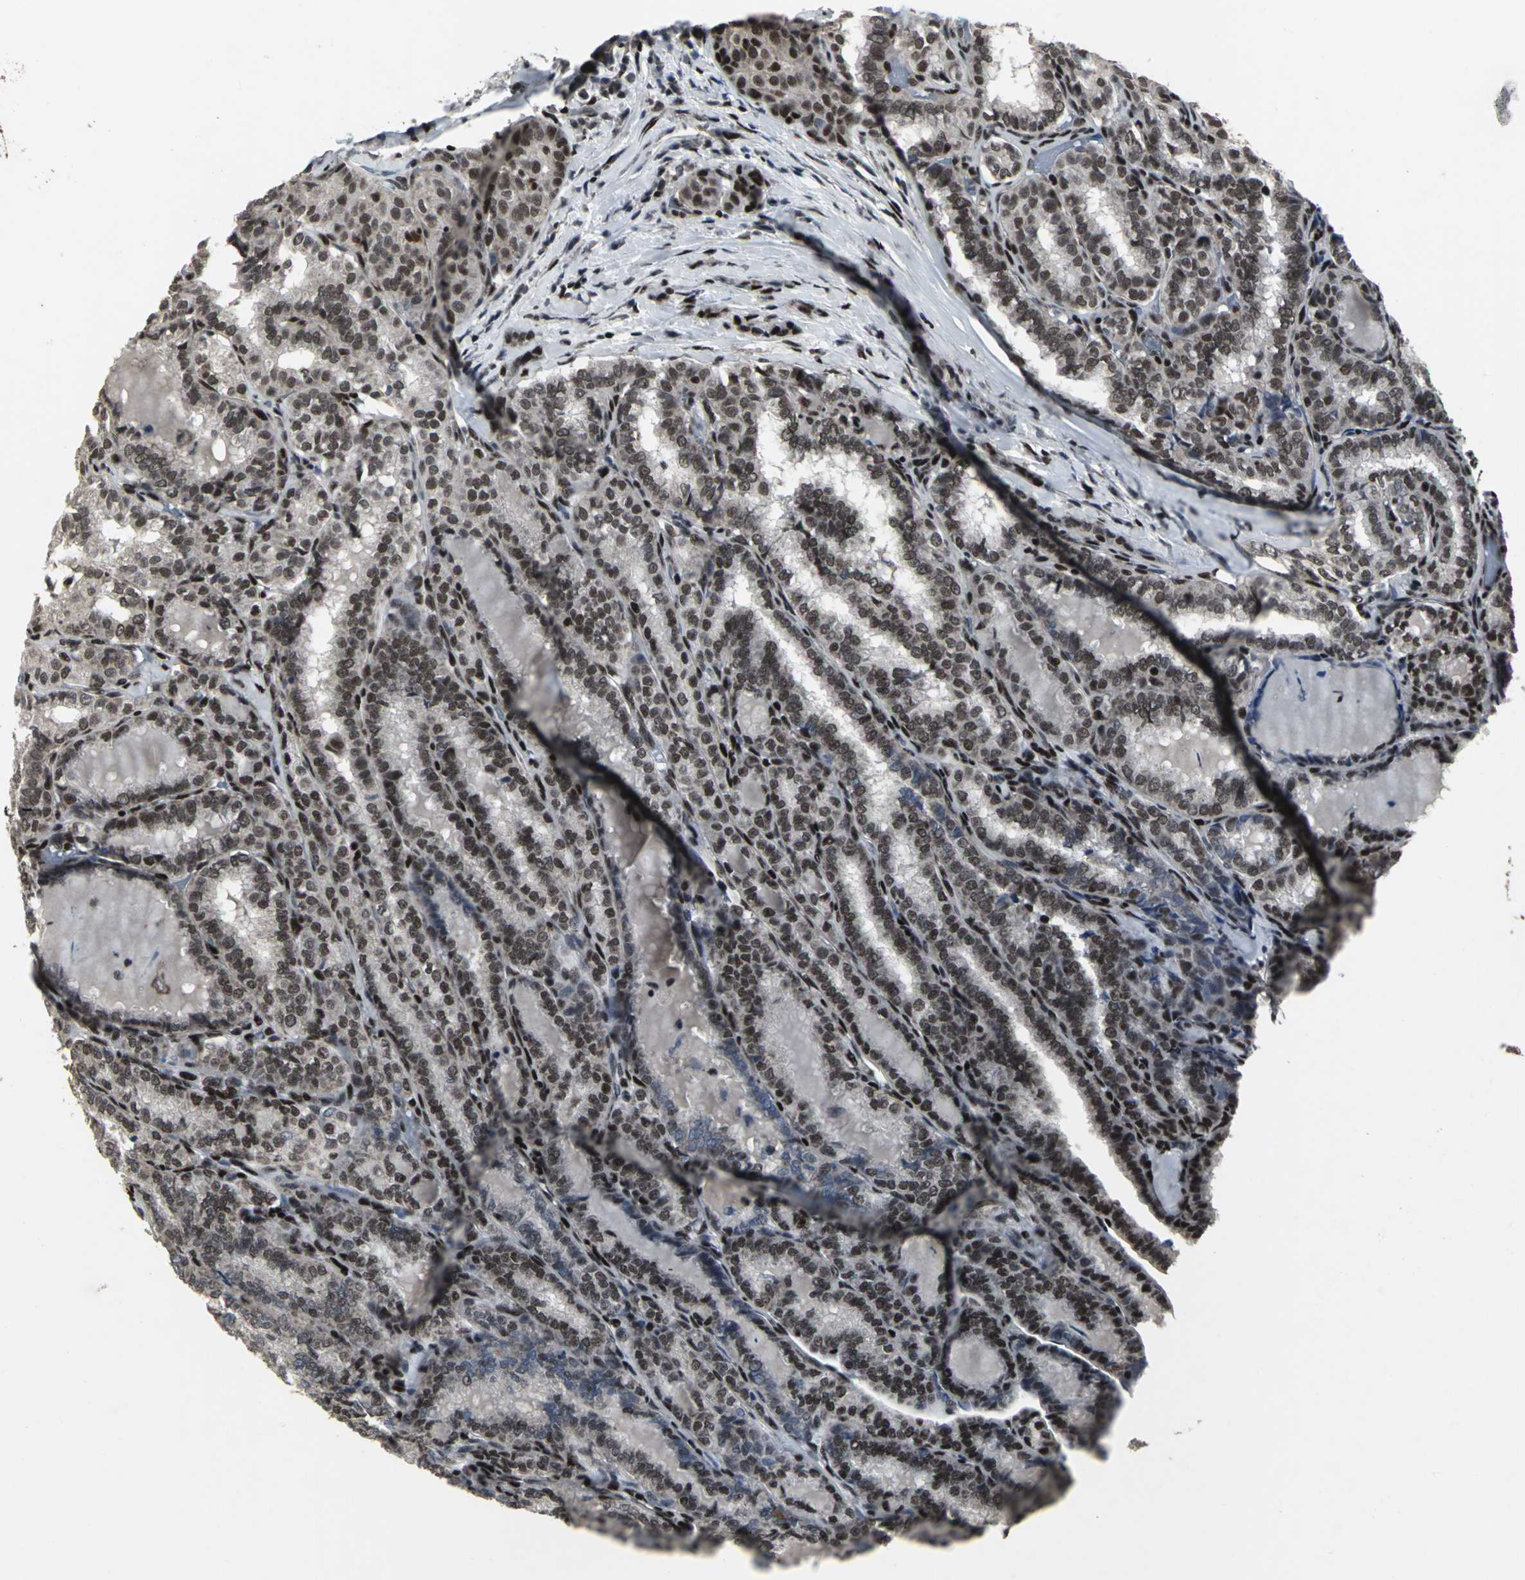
{"staining": {"intensity": "moderate", "quantity": ">75%", "location": "nuclear"}, "tissue": "thyroid cancer", "cell_type": "Tumor cells", "image_type": "cancer", "snomed": [{"axis": "morphology", "description": "Papillary adenocarcinoma, NOS"}, {"axis": "topography", "description": "Thyroid gland"}], "caption": "Papillary adenocarcinoma (thyroid) stained with IHC reveals moderate nuclear positivity in approximately >75% of tumor cells. (Stains: DAB in brown, nuclei in blue, Microscopy: brightfield microscopy at high magnification).", "gene": "SRF", "patient": {"sex": "female", "age": 30}}